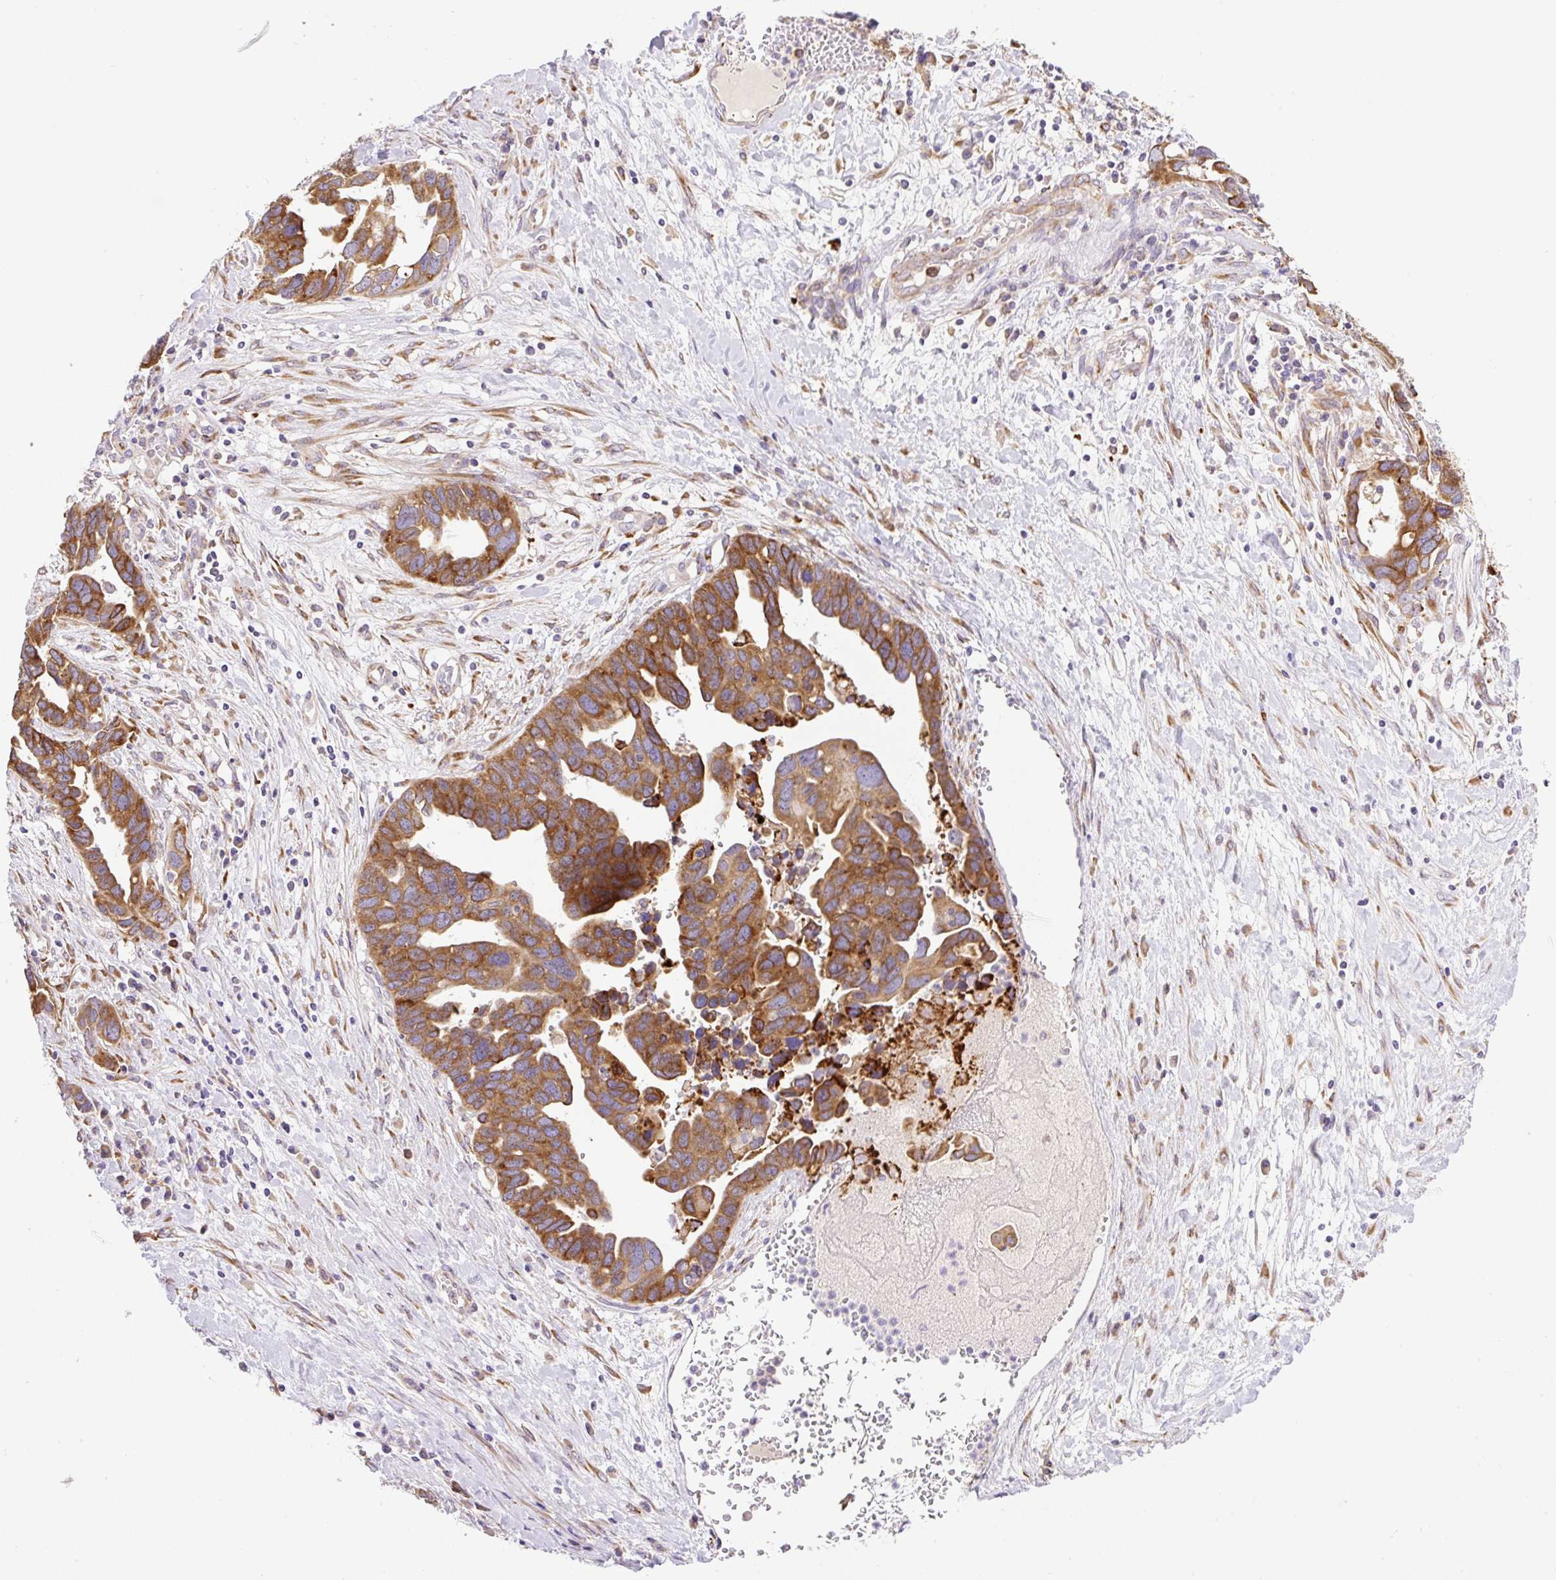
{"staining": {"intensity": "moderate", "quantity": ">75%", "location": "cytoplasmic/membranous"}, "tissue": "ovarian cancer", "cell_type": "Tumor cells", "image_type": "cancer", "snomed": [{"axis": "morphology", "description": "Cystadenocarcinoma, serous, NOS"}, {"axis": "topography", "description": "Ovary"}], "caption": "High-power microscopy captured an immunohistochemistry image of ovarian serous cystadenocarcinoma, revealing moderate cytoplasmic/membranous positivity in about >75% of tumor cells.", "gene": "POFUT1", "patient": {"sex": "female", "age": 54}}